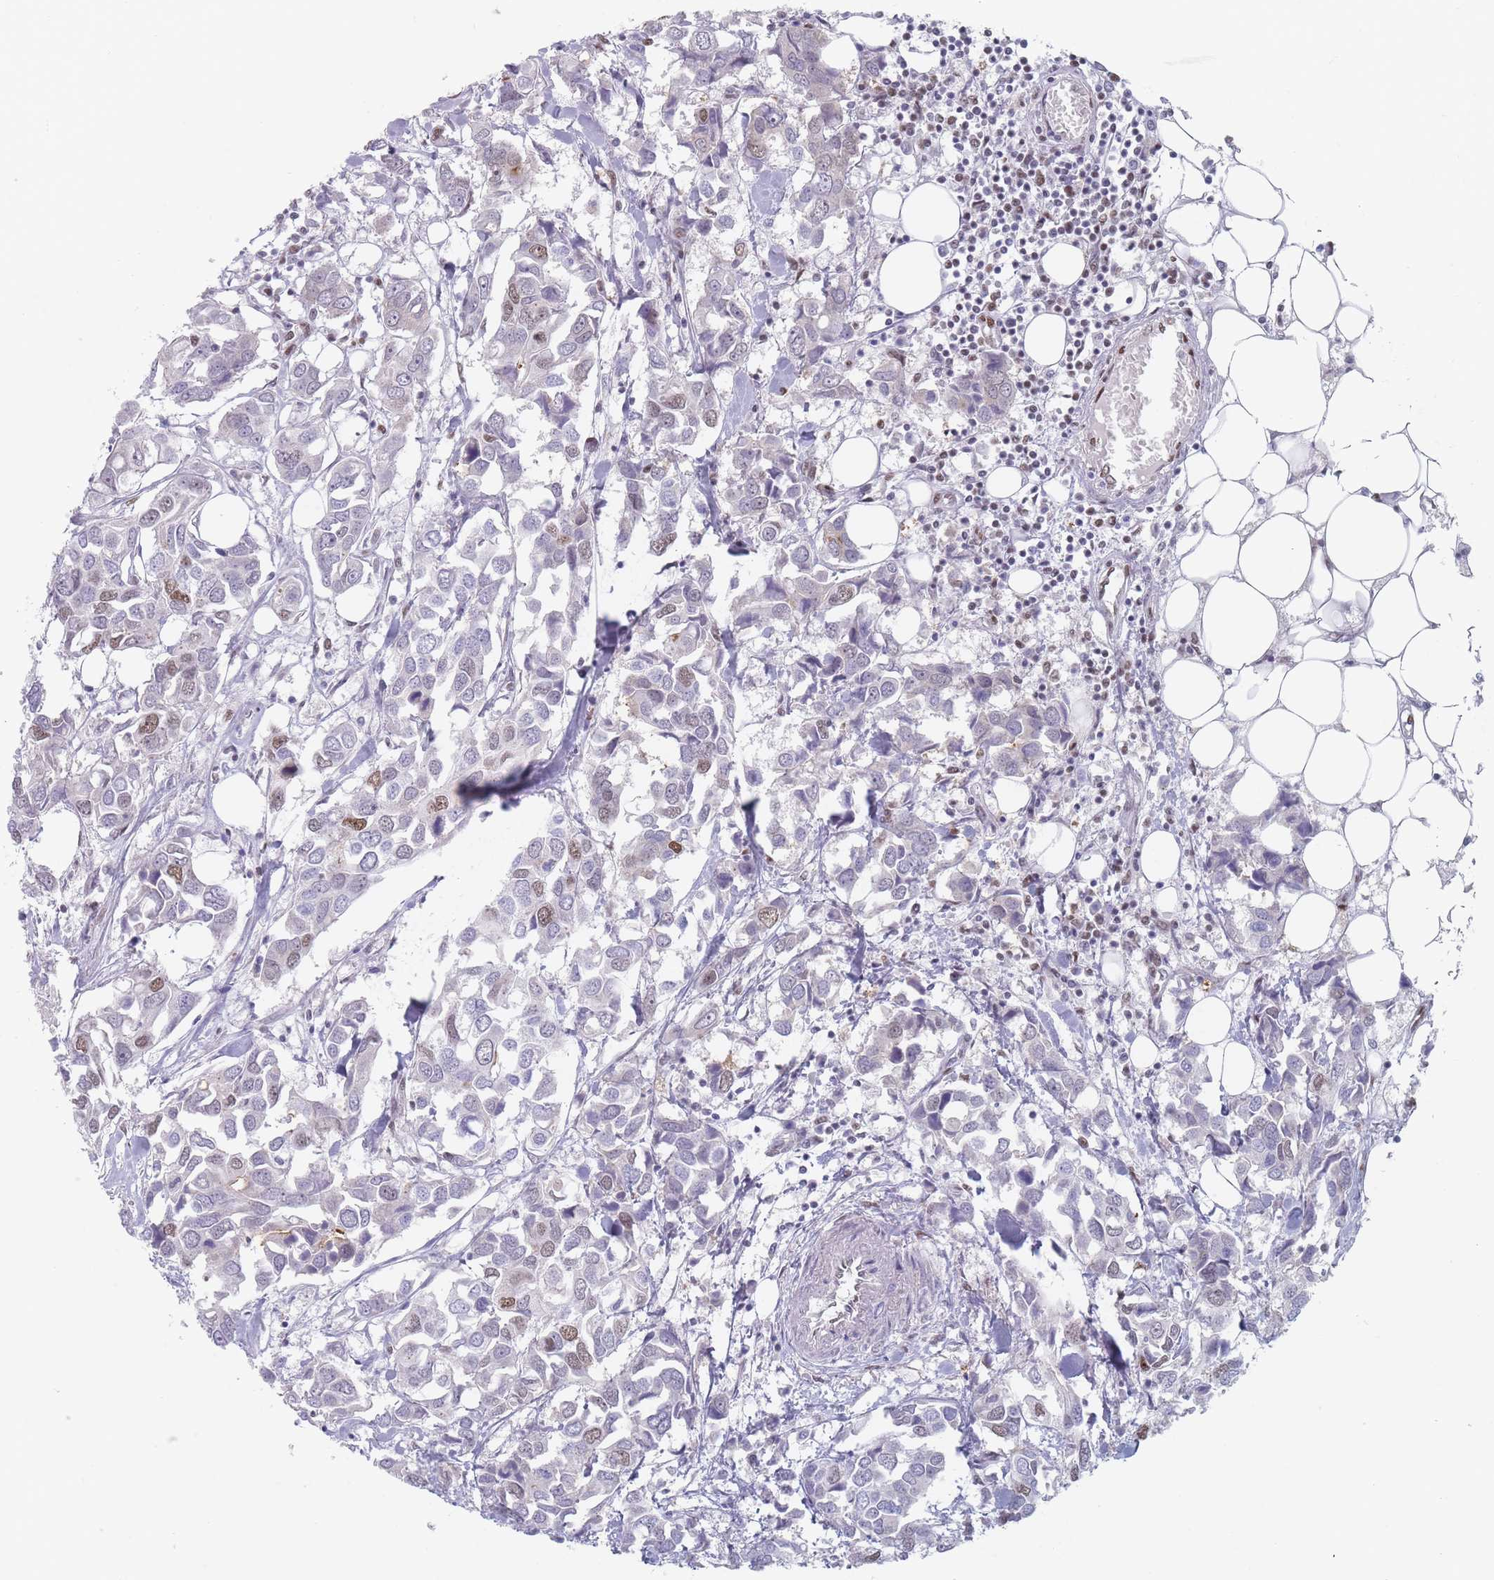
{"staining": {"intensity": "moderate", "quantity": "<25%", "location": "nuclear"}, "tissue": "breast cancer", "cell_type": "Tumor cells", "image_type": "cancer", "snomed": [{"axis": "morphology", "description": "Duct carcinoma"}, {"axis": "topography", "description": "Breast"}], "caption": "The photomicrograph shows a brown stain indicating the presence of a protein in the nuclear of tumor cells in breast cancer.", "gene": "SAFB2", "patient": {"sex": "female", "age": 83}}